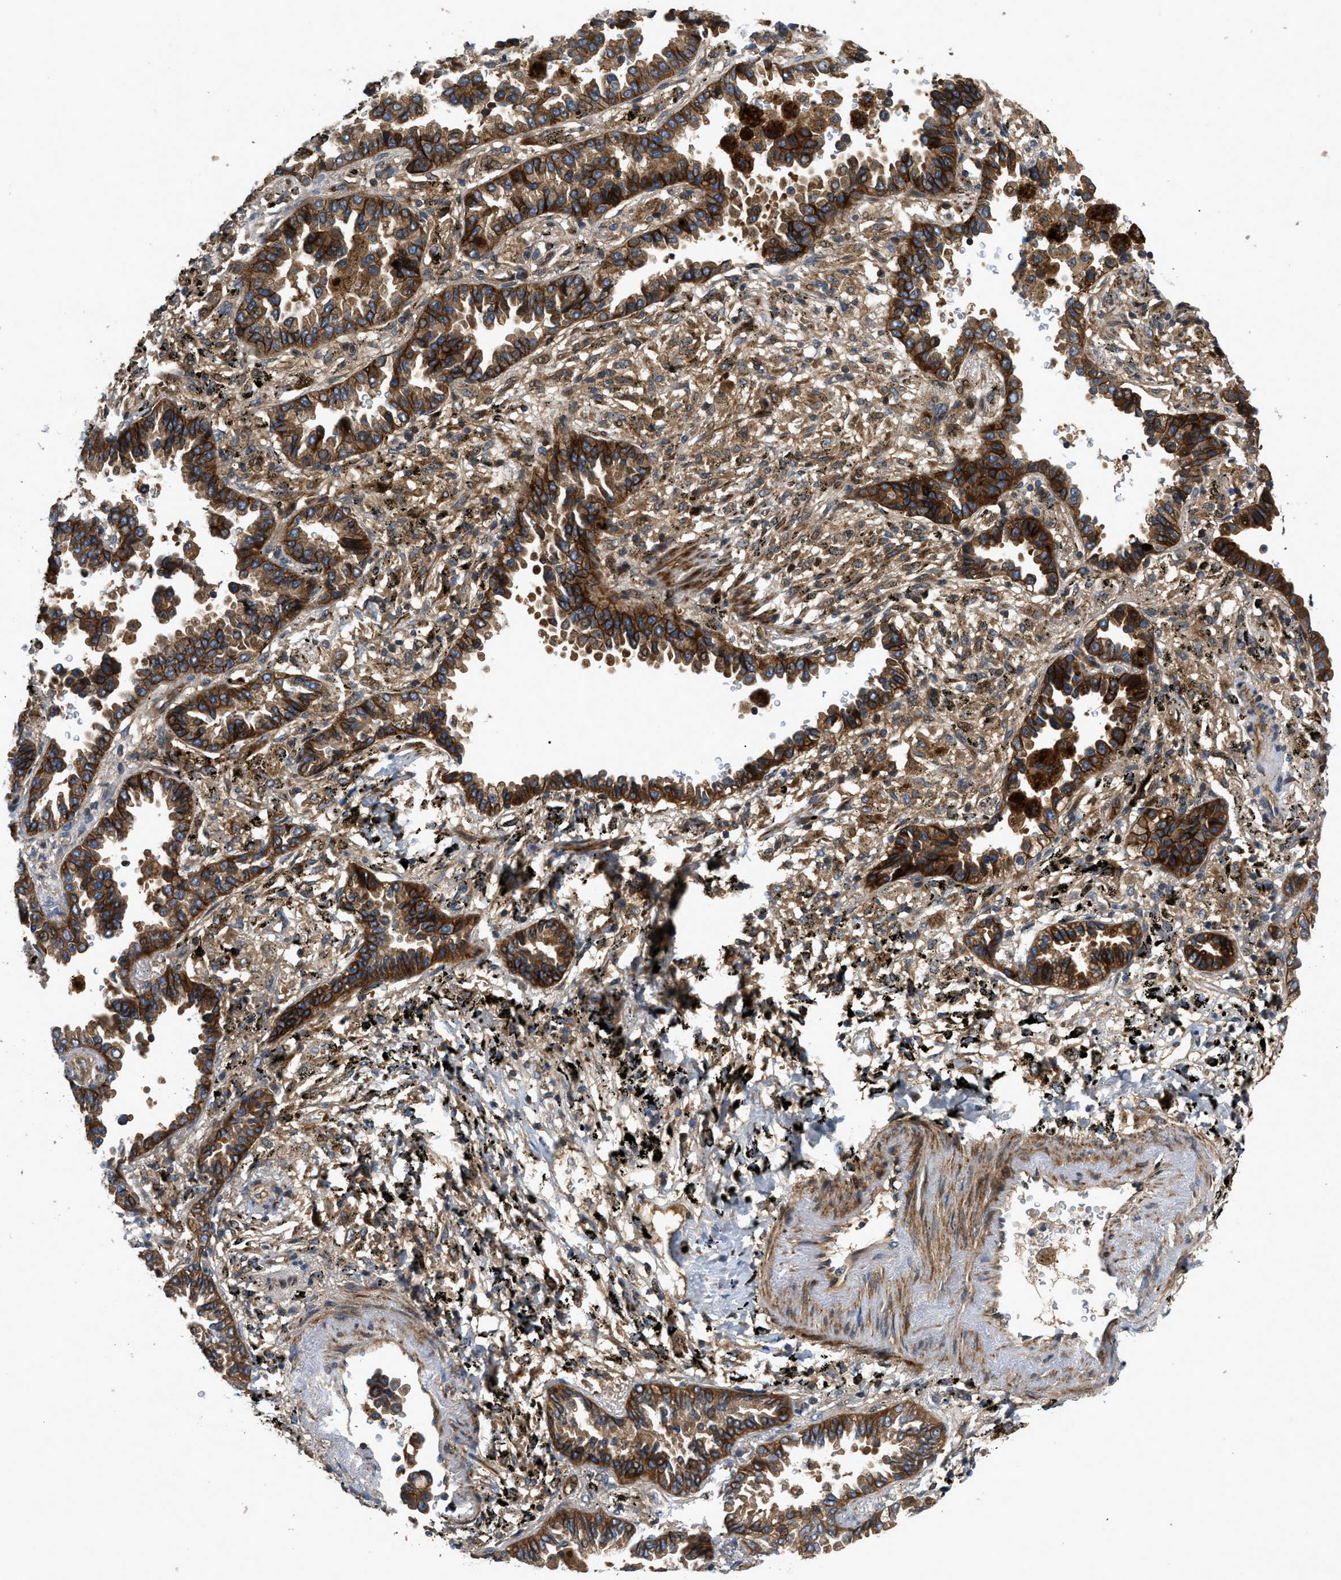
{"staining": {"intensity": "strong", "quantity": ">75%", "location": "cytoplasmic/membranous"}, "tissue": "lung cancer", "cell_type": "Tumor cells", "image_type": "cancer", "snomed": [{"axis": "morphology", "description": "Normal tissue, NOS"}, {"axis": "morphology", "description": "Adenocarcinoma, NOS"}, {"axis": "topography", "description": "Lung"}], "caption": "This image reveals immunohistochemistry staining of lung cancer, with high strong cytoplasmic/membranous staining in approximately >75% of tumor cells.", "gene": "CNNM3", "patient": {"sex": "male", "age": 59}}